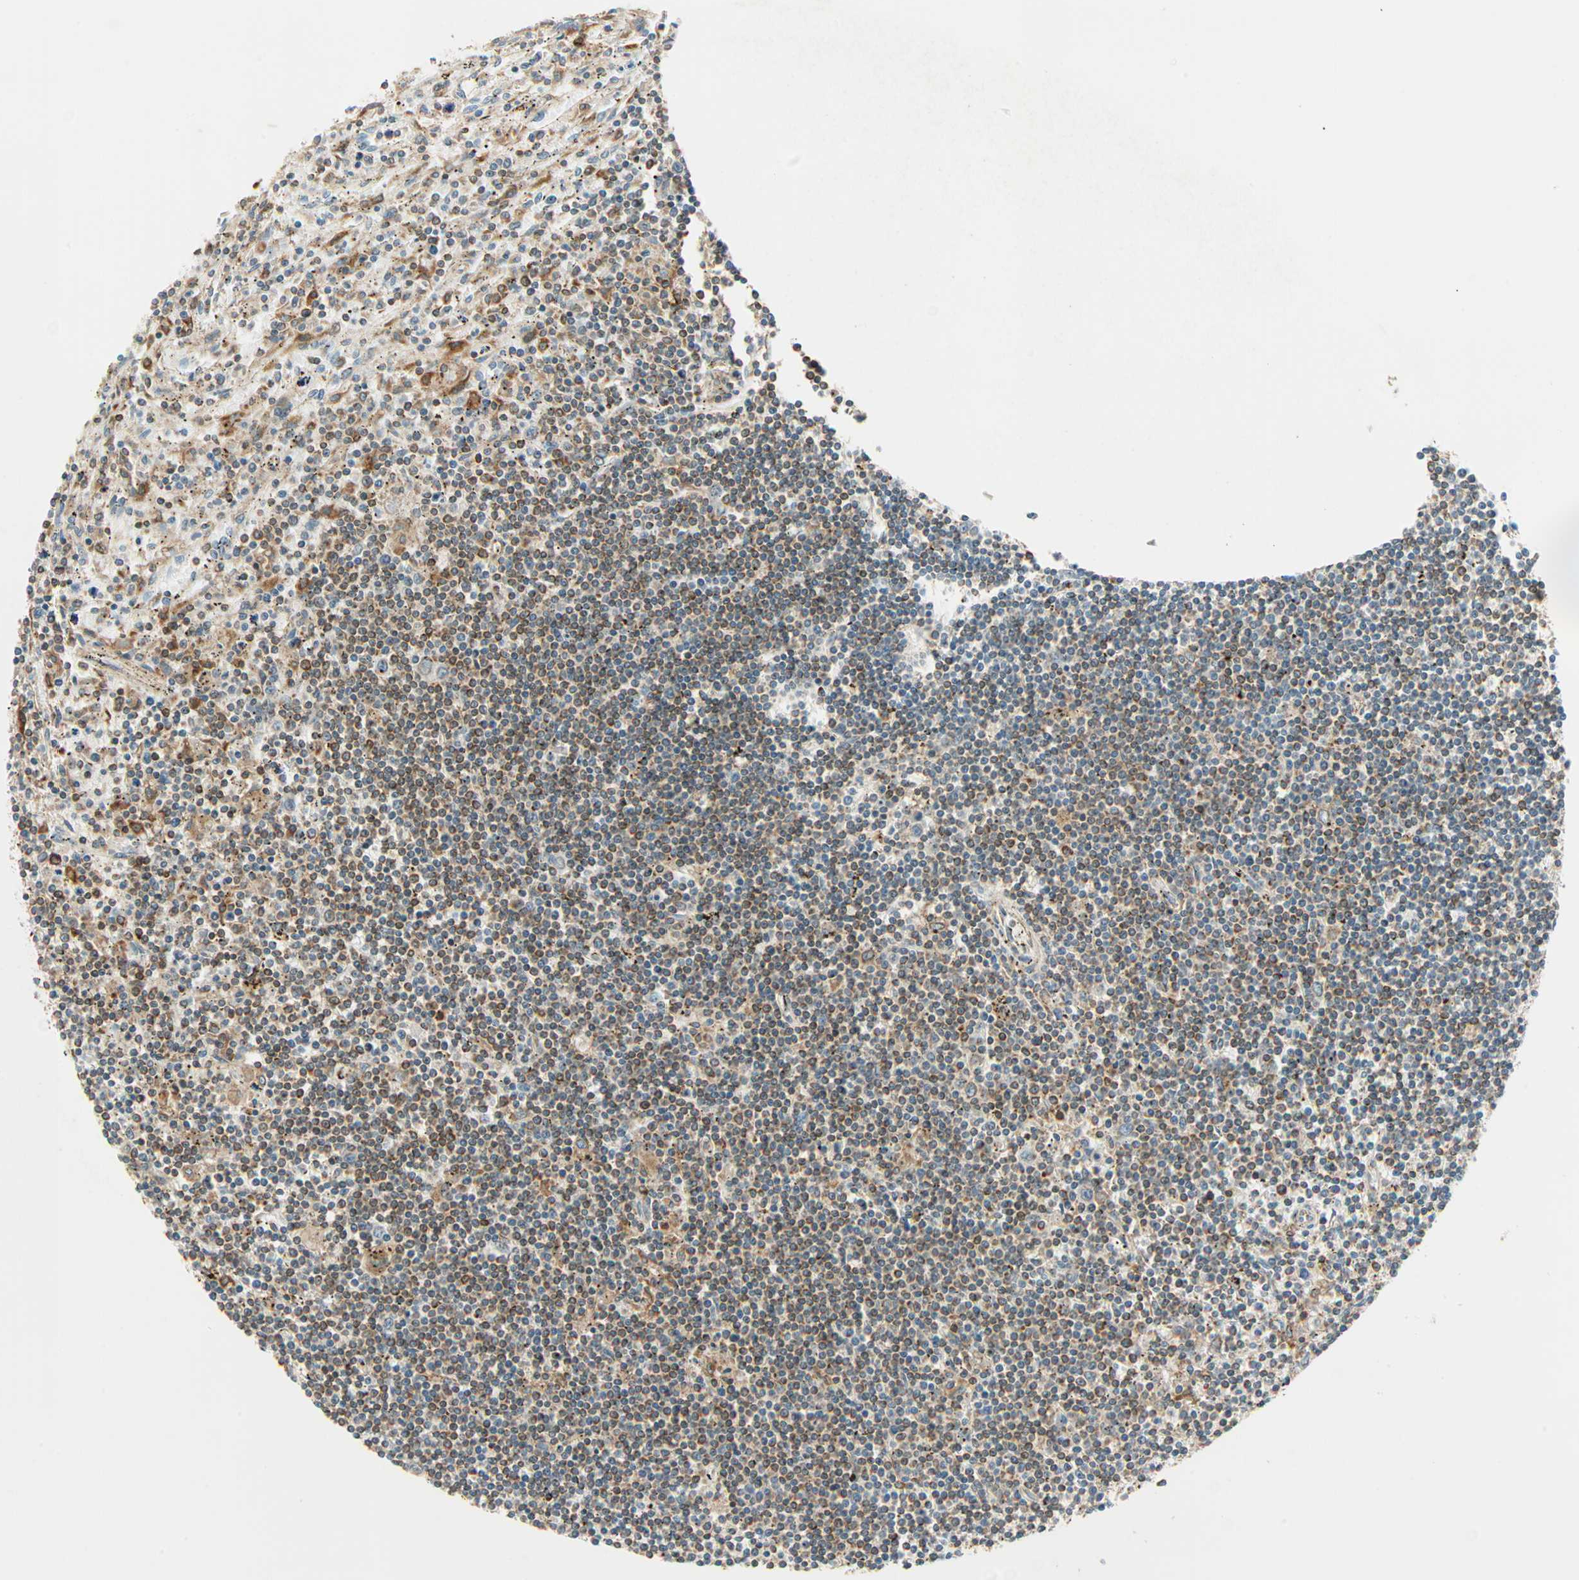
{"staining": {"intensity": "moderate", "quantity": ">75%", "location": "cytoplasmic/membranous"}, "tissue": "lymphoma", "cell_type": "Tumor cells", "image_type": "cancer", "snomed": [{"axis": "morphology", "description": "Malignant lymphoma, non-Hodgkin's type, Low grade"}, {"axis": "topography", "description": "Spleen"}], "caption": "DAB (3,3'-diaminobenzidine) immunohistochemical staining of human lymphoma demonstrates moderate cytoplasmic/membranous protein positivity in about >75% of tumor cells. The protein of interest is shown in brown color, while the nuclei are stained blue.", "gene": "PNPLA6", "patient": {"sex": "male", "age": 76}}